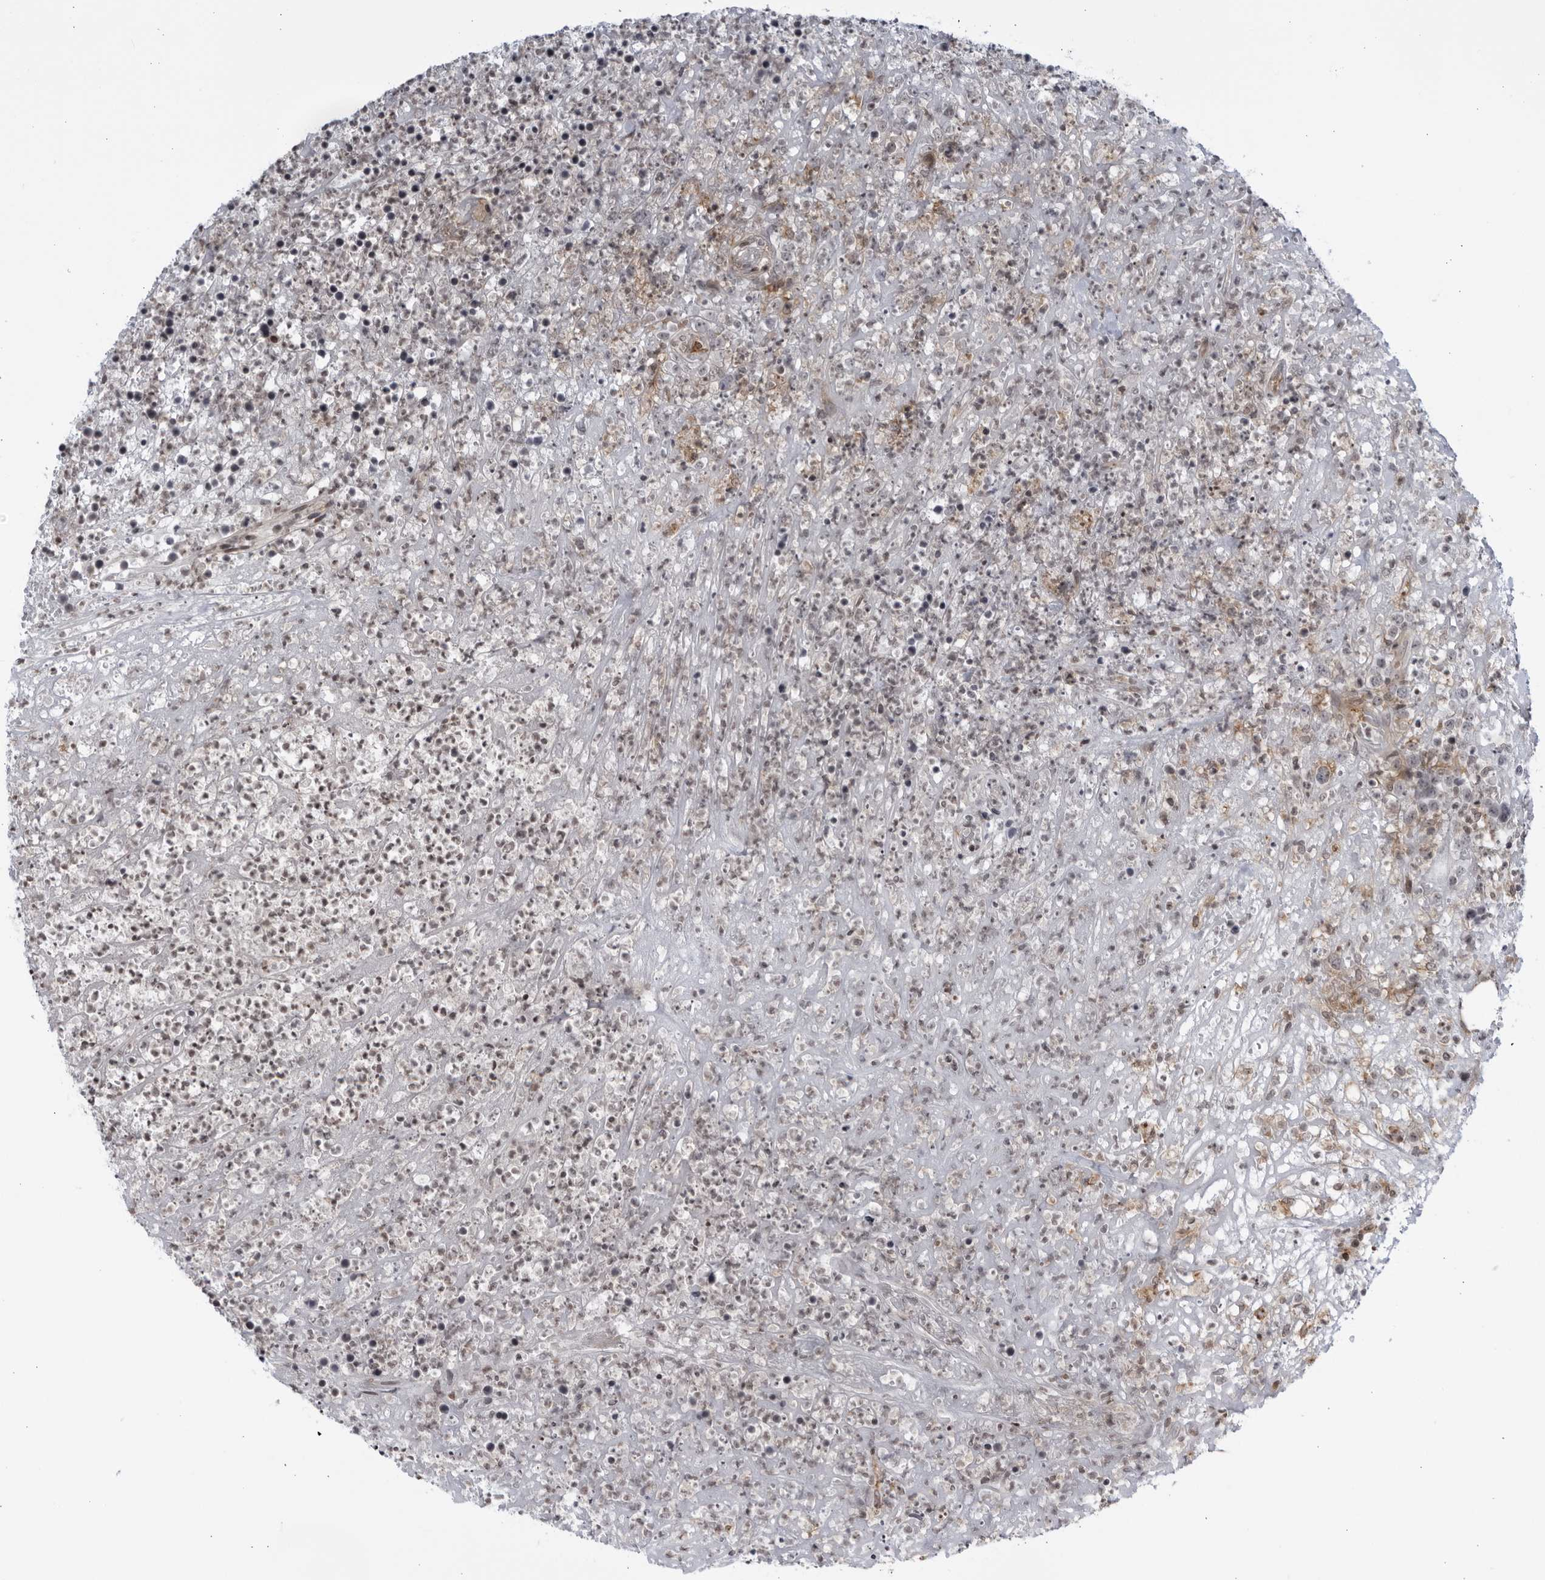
{"staining": {"intensity": "moderate", "quantity": "<25%", "location": "cytoplasmic/membranous"}, "tissue": "lymphoma", "cell_type": "Tumor cells", "image_type": "cancer", "snomed": [{"axis": "morphology", "description": "Malignant lymphoma, non-Hodgkin's type, High grade"}, {"axis": "topography", "description": "Colon"}], "caption": "Protein staining reveals moderate cytoplasmic/membranous positivity in about <25% of tumor cells in malignant lymphoma, non-Hodgkin's type (high-grade).", "gene": "DTL", "patient": {"sex": "female", "age": 53}}